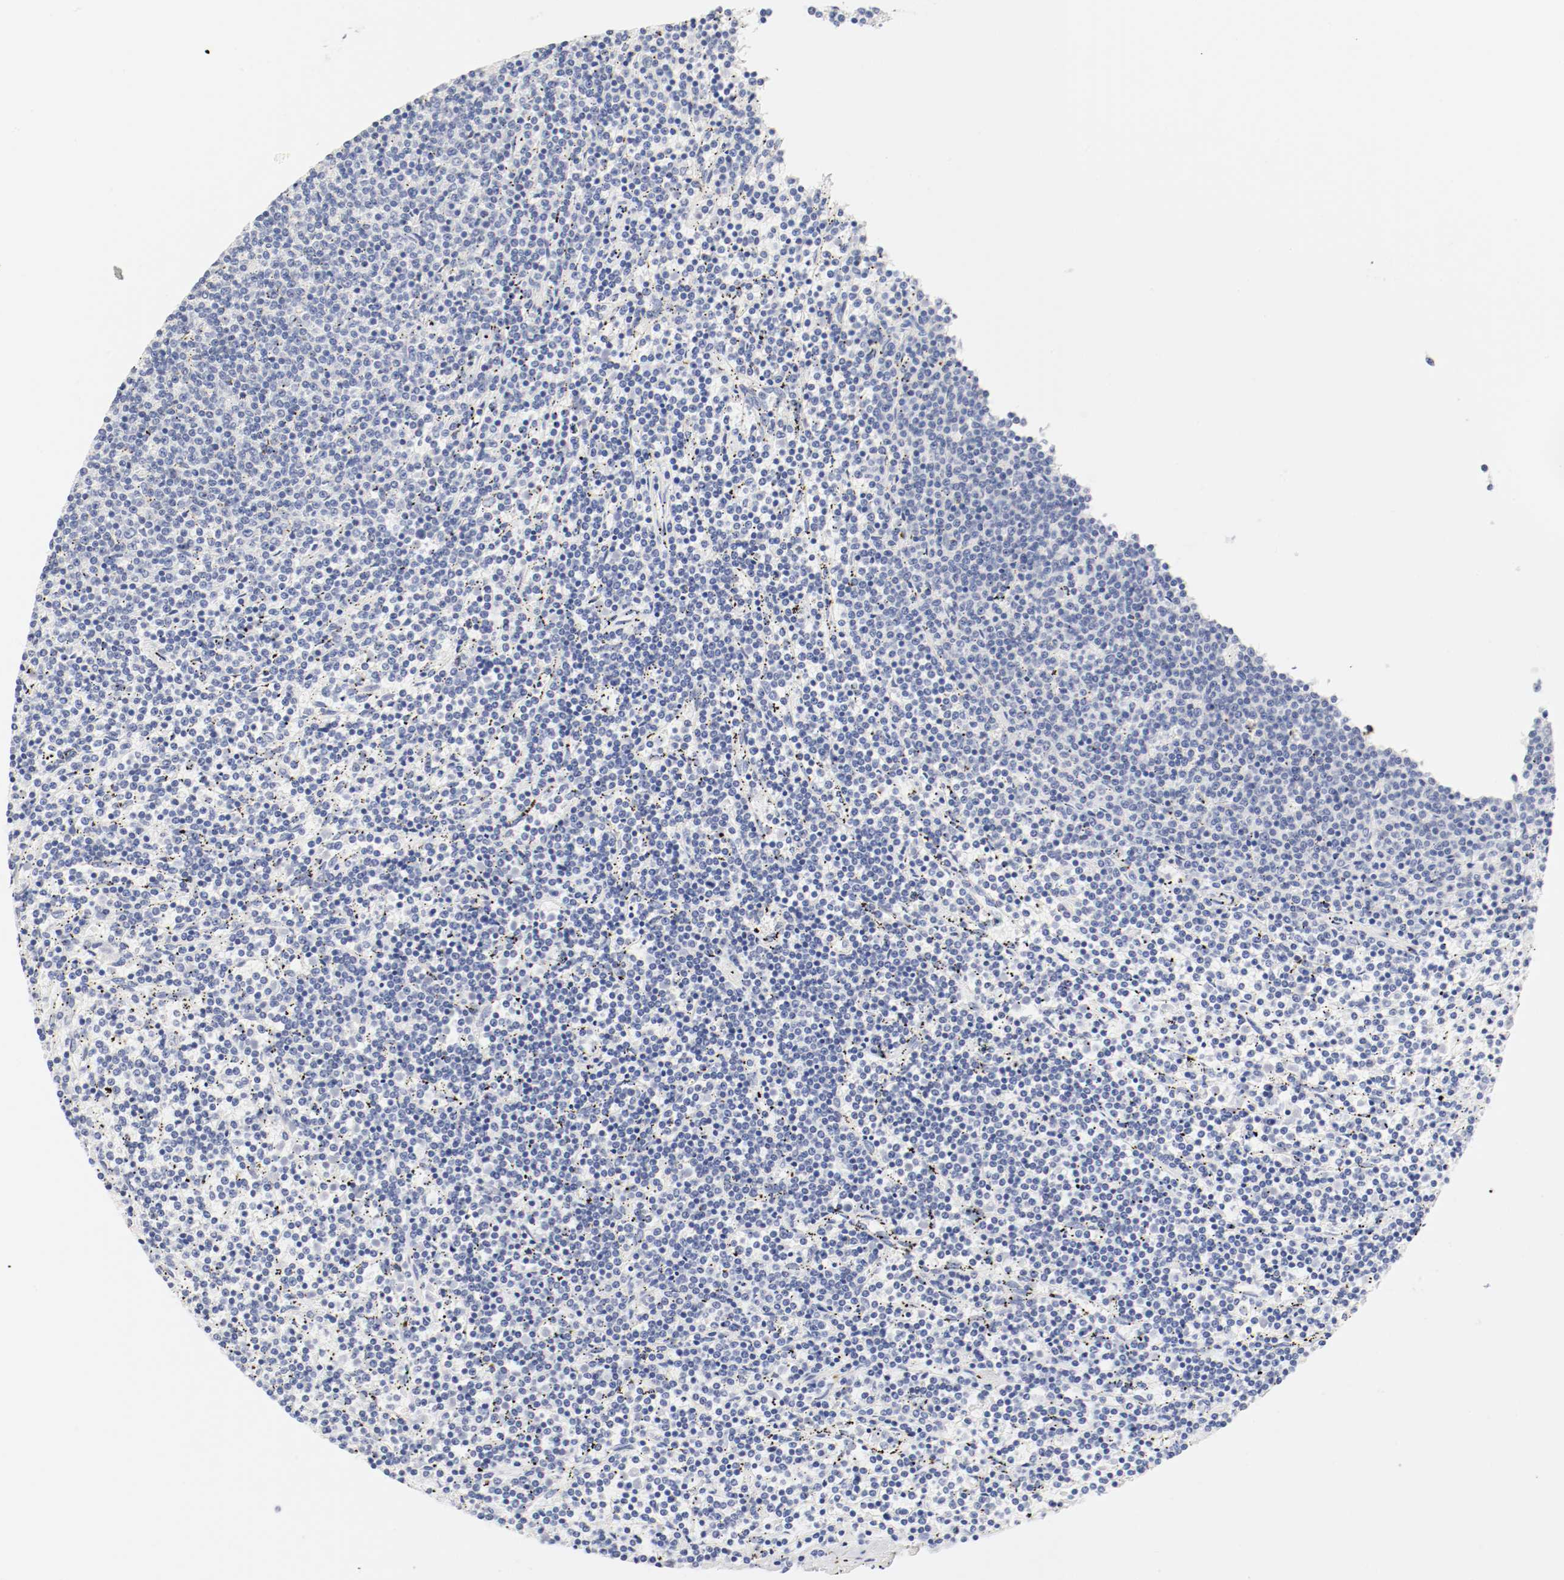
{"staining": {"intensity": "negative", "quantity": "none", "location": "none"}, "tissue": "lymphoma", "cell_type": "Tumor cells", "image_type": "cancer", "snomed": [{"axis": "morphology", "description": "Malignant lymphoma, non-Hodgkin's type, Low grade"}, {"axis": "topography", "description": "Spleen"}], "caption": "Low-grade malignant lymphoma, non-Hodgkin's type stained for a protein using immunohistochemistry reveals no expression tumor cells.", "gene": "HOMER1", "patient": {"sex": "female", "age": 50}}